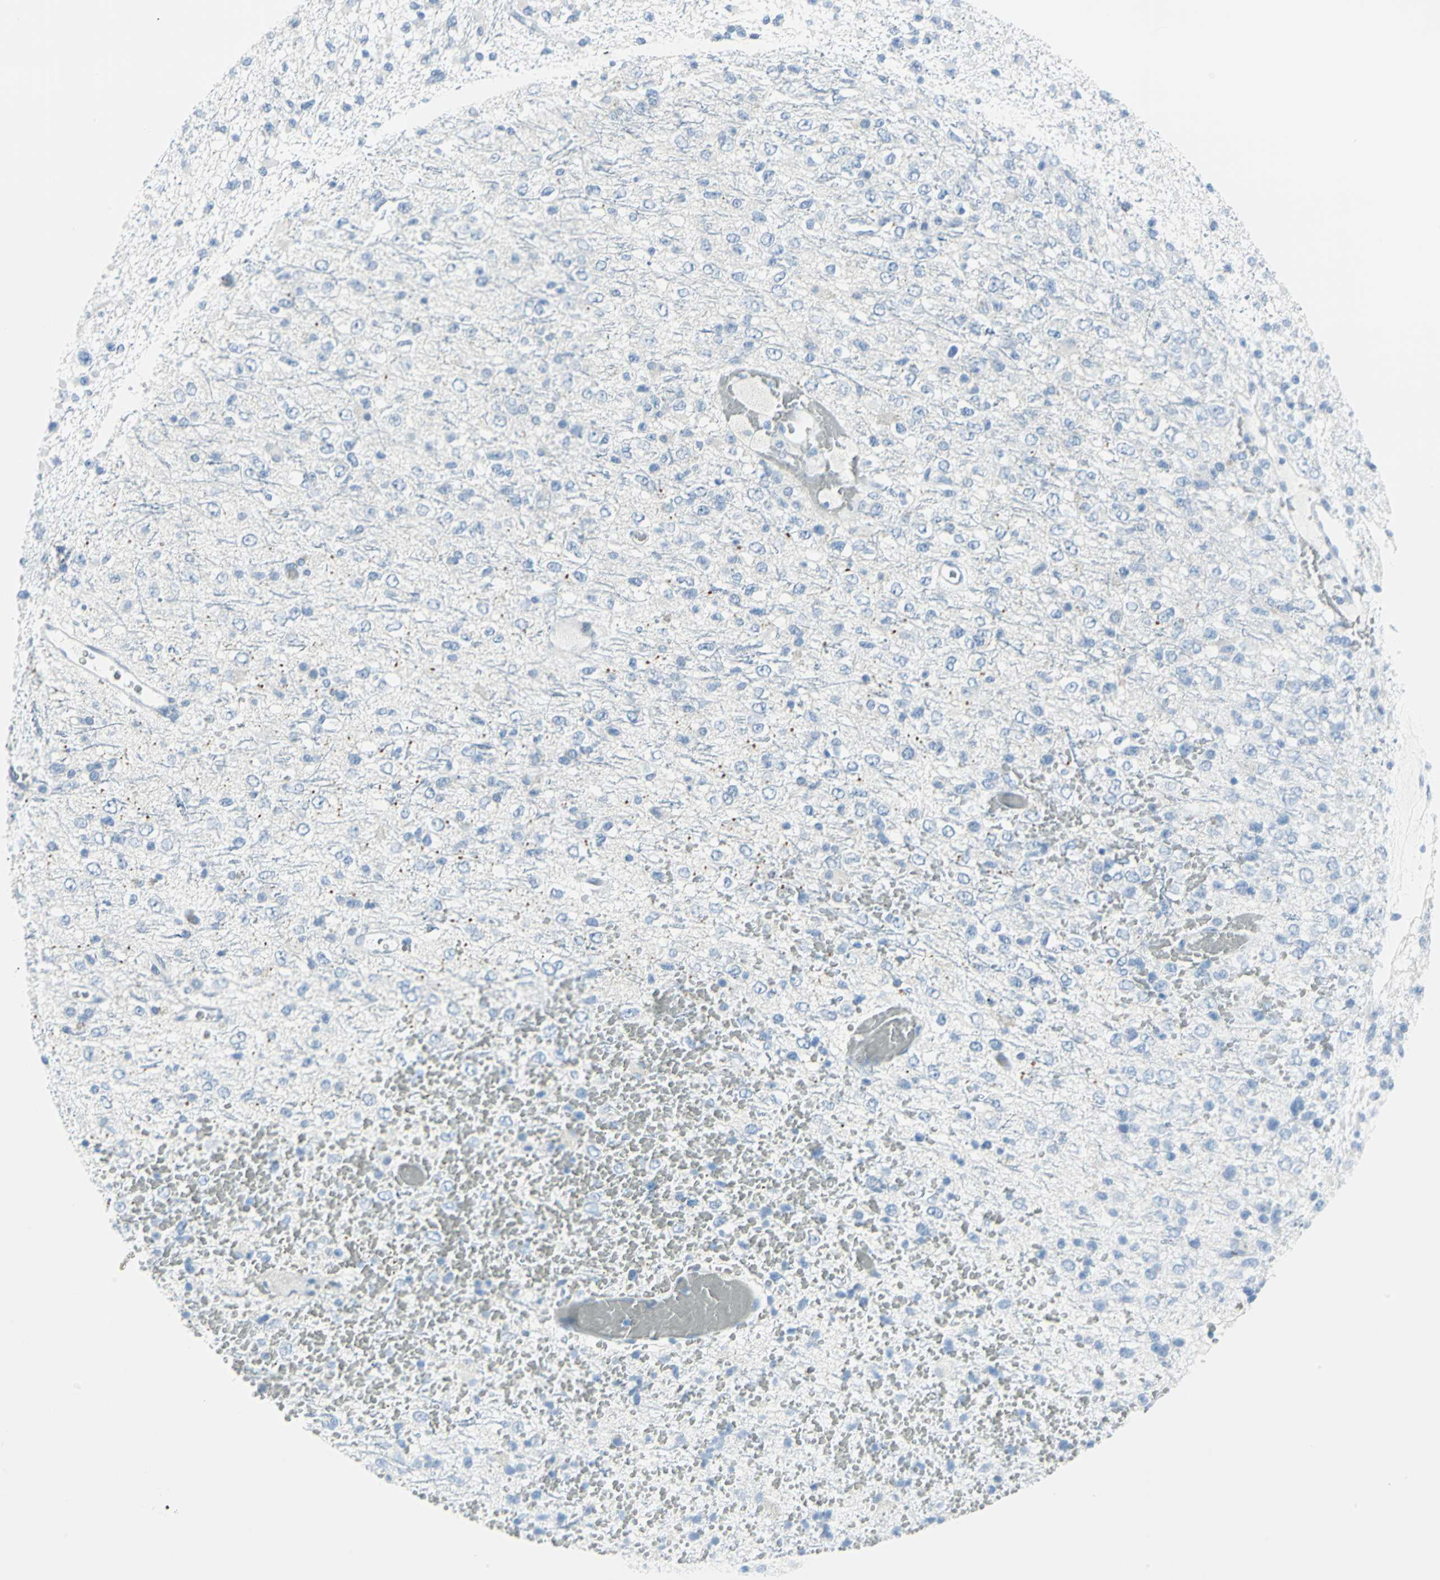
{"staining": {"intensity": "negative", "quantity": "none", "location": "none"}, "tissue": "glioma", "cell_type": "Tumor cells", "image_type": "cancer", "snomed": [{"axis": "morphology", "description": "Glioma, malignant, High grade"}, {"axis": "topography", "description": "pancreas cauda"}], "caption": "Glioma was stained to show a protein in brown. There is no significant positivity in tumor cells.", "gene": "CYB5A", "patient": {"sex": "male", "age": 60}}